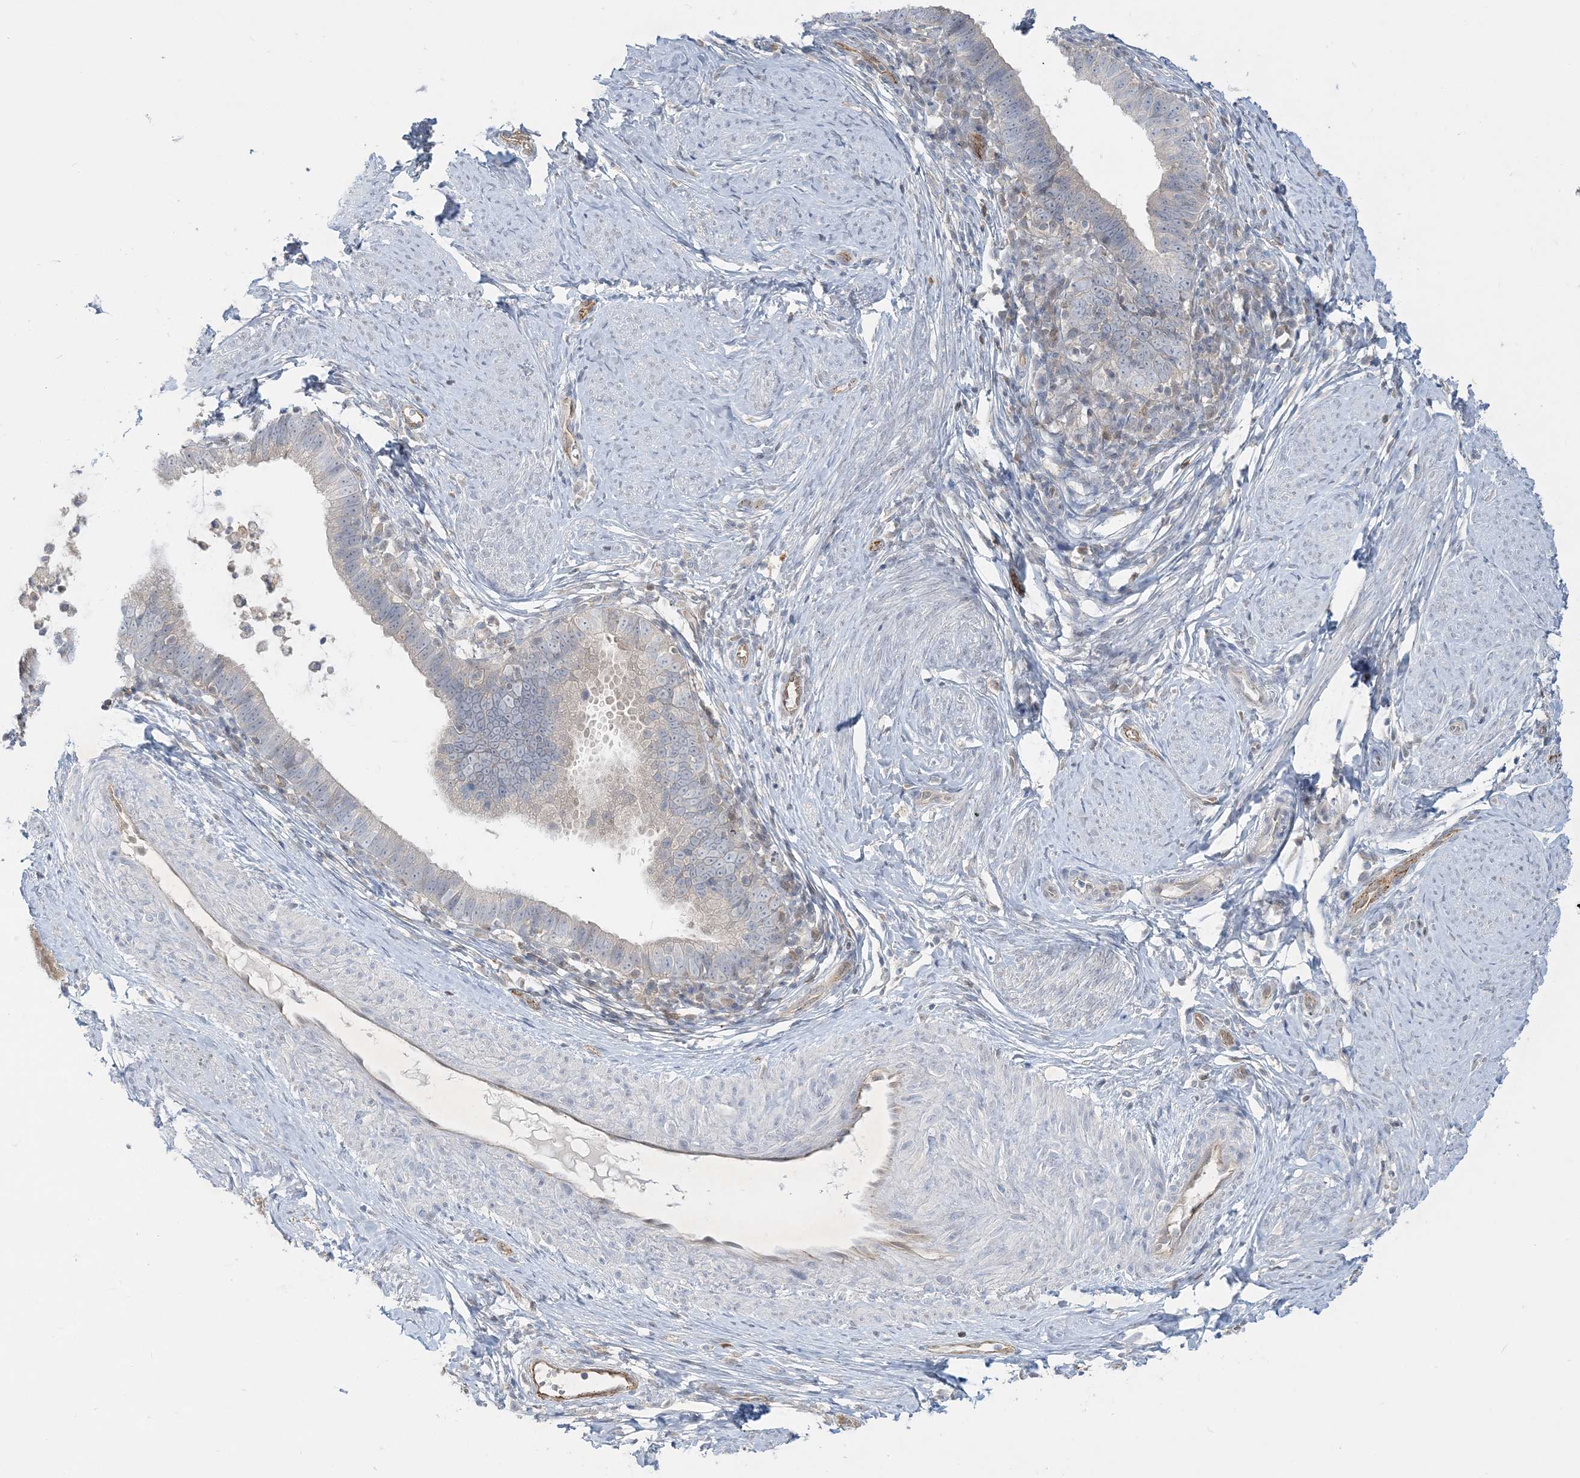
{"staining": {"intensity": "negative", "quantity": "none", "location": "none"}, "tissue": "cervical cancer", "cell_type": "Tumor cells", "image_type": "cancer", "snomed": [{"axis": "morphology", "description": "Adenocarcinoma, NOS"}, {"axis": "topography", "description": "Cervix"}], "caption": "Adenocarcinoma (cervical) stained for a protein using immunohistochemistry demonstrates no positivity tumor cells.", "gene": "INPP1", "patient": {"sex": "female", "age": 36}}